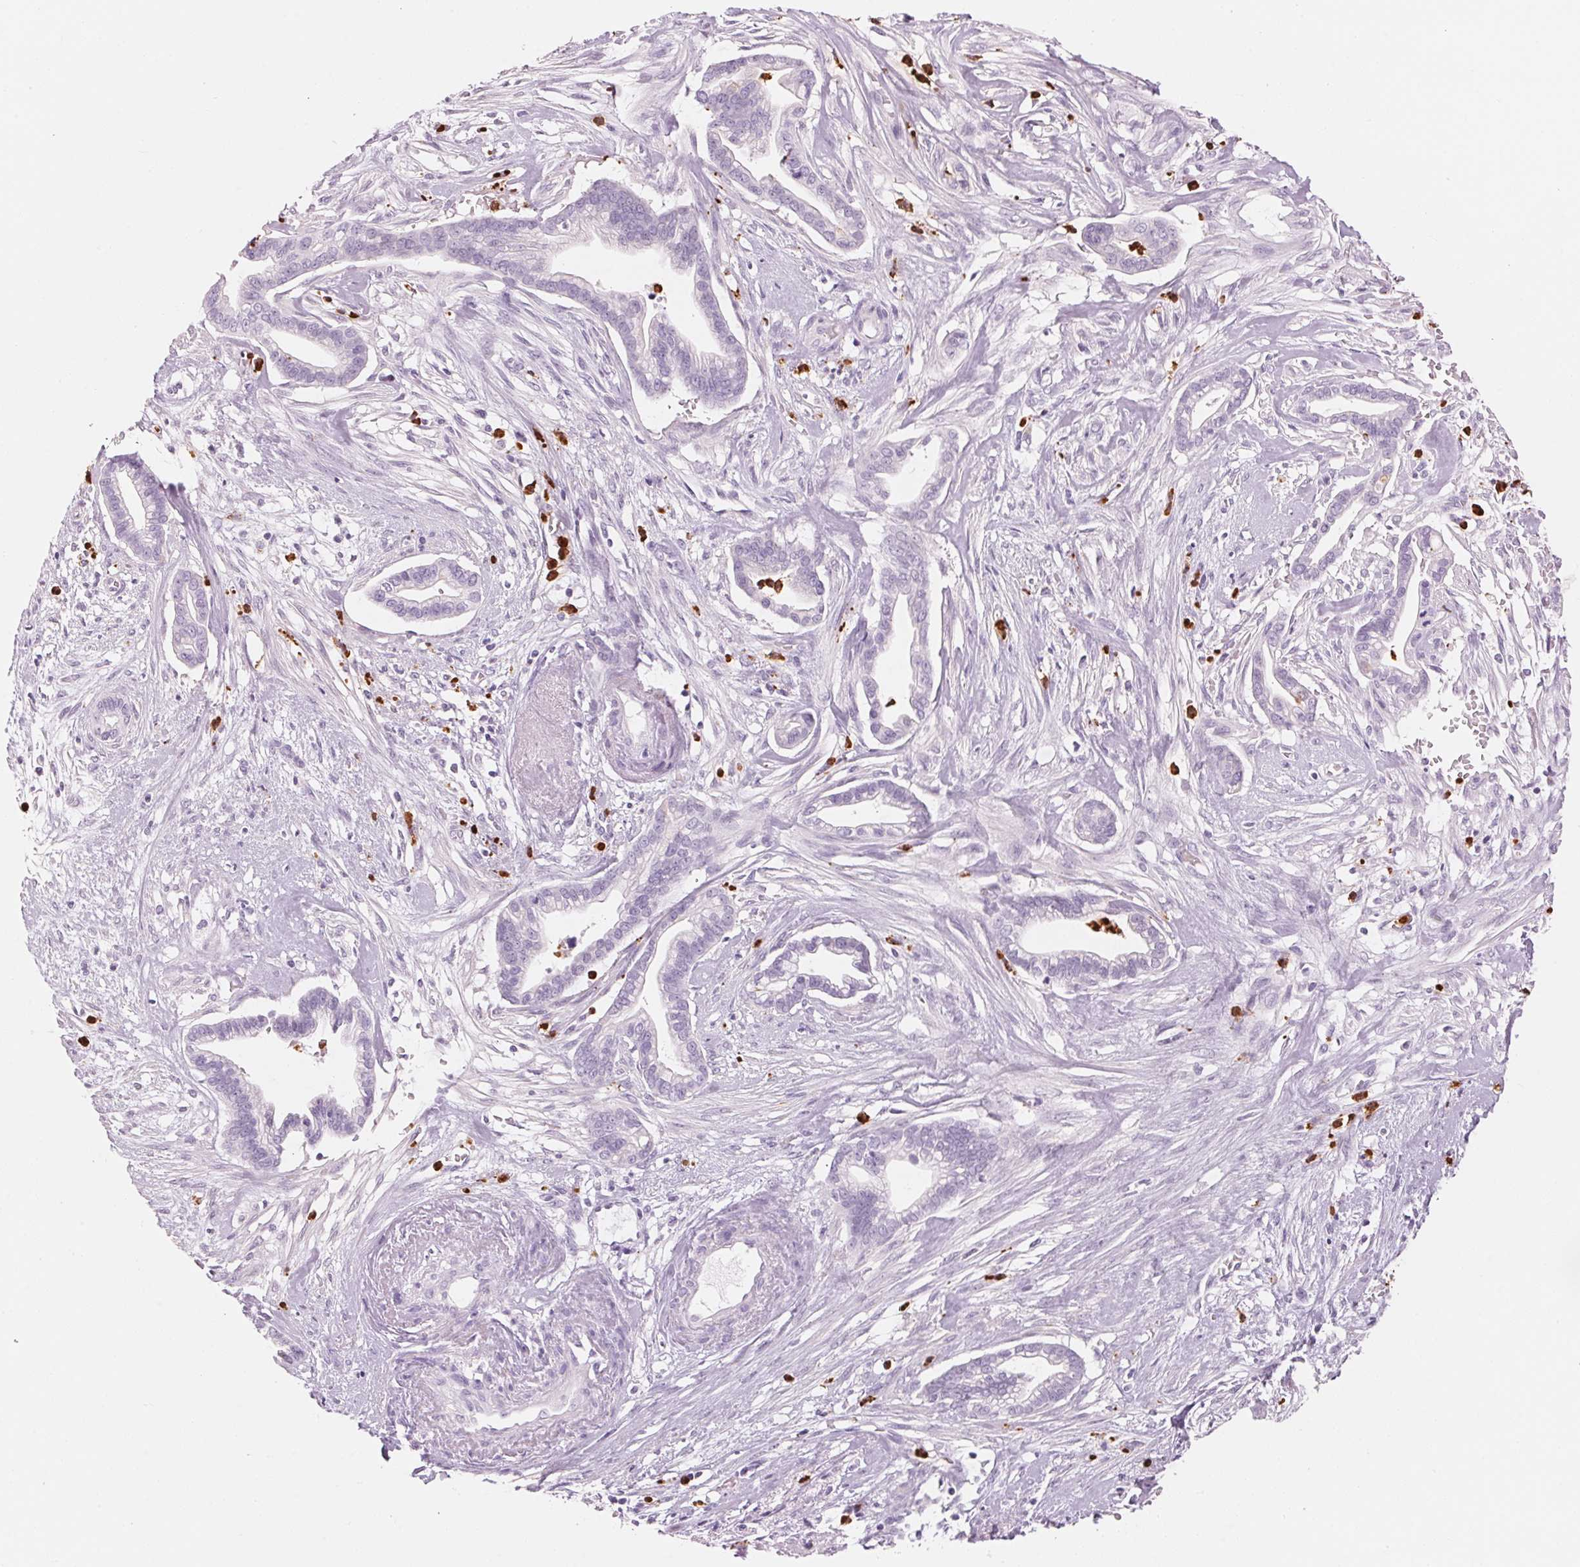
{"staining": {"intensity": "negative", "quantity": "none", "location": "none"}, "tissue": "cervical cancer", "cell_type": "Tumor cells", "image_type": "cancer", "snomed": [{"axis": "morphology", "description": "Adenocarcinoma, NOS"}, {"axis": "topography", "description": "Cervix"}], "caption": "DAB (3,3'-diaminobenzidine) immunohistochemical staining of human cervical adenocarcinoma displays no significant expression in tumor cells.", "gene": "KLK7", "patient": {"sex": "female", "age": 62}}